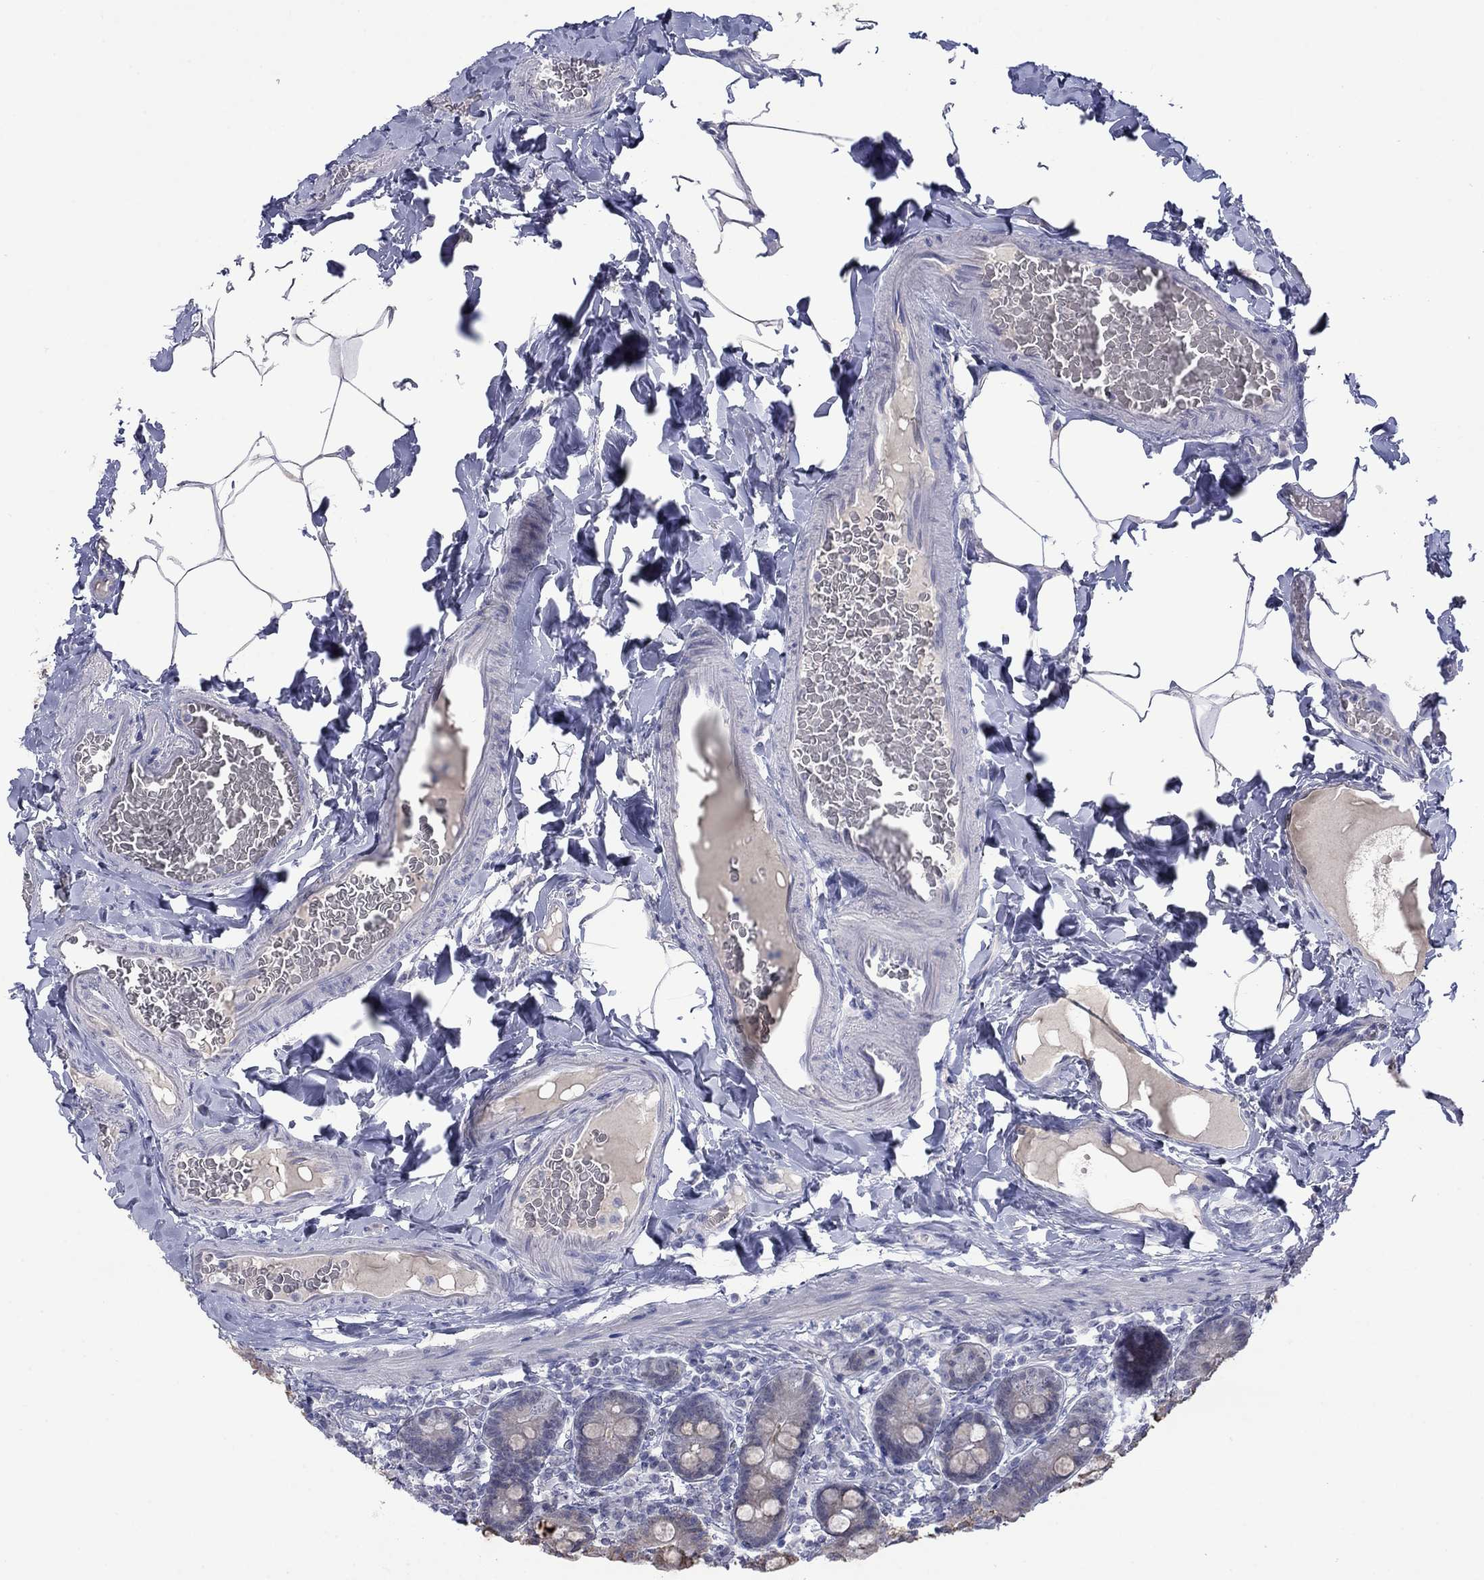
{"staining": {"intensity": "weak", "quantity": "<25%", "location": "cytoplasmic/membranous"}, "tissue": "small intestine", "cell_type": "Glandular cells", "image_type": "normal", "snomed": [{"axis": "morphology", "description": "Normal tissue, NOS"}, {"axis": "topography", "description": "Small intestine"}], "caption": "This is an IHC histopathology image of normal human small intestine. There is no staining in glandular cells.", "gene": "NSMF", "patient": {"sex": "male", "age": 66}}